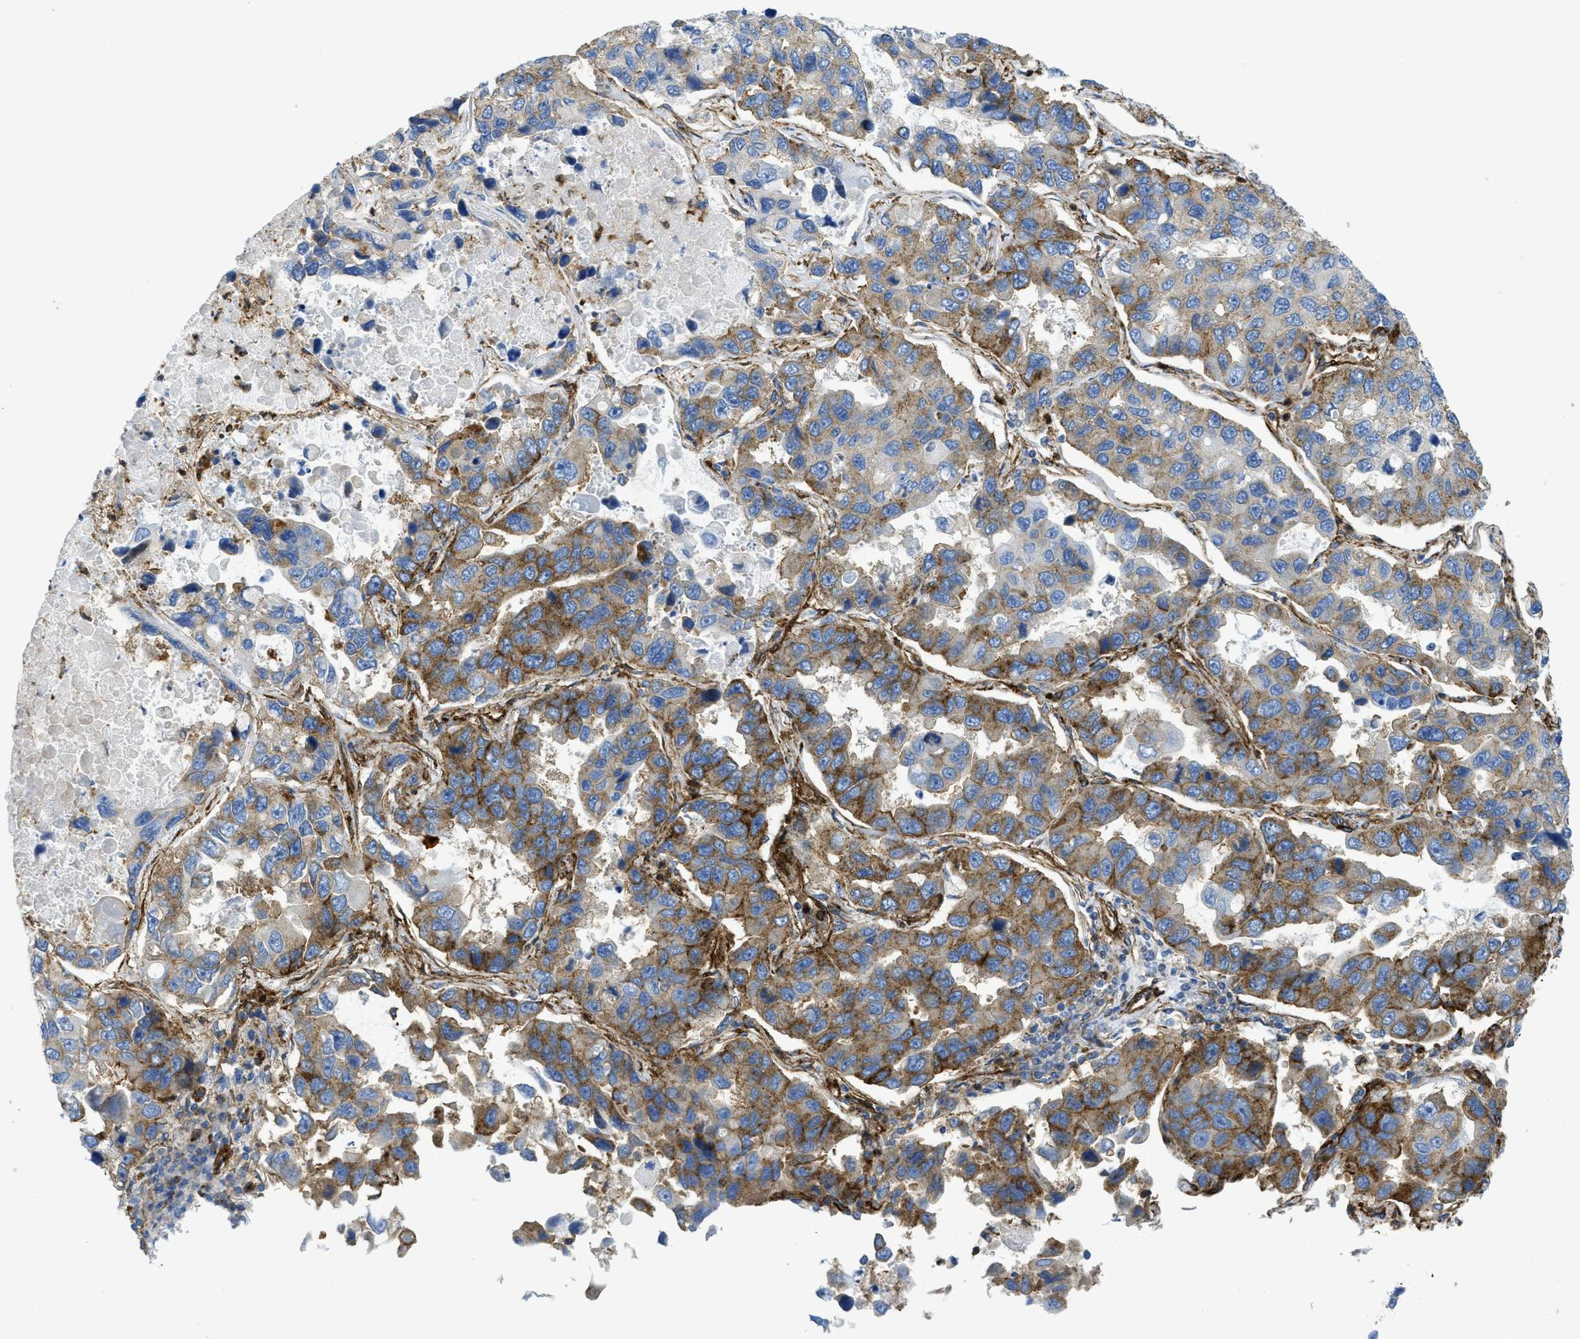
{"staining": {"intensity": "moderate", "quantity": "25%-75%", "location": "cytoplasmic/membranous"}, "tissue": "lung cancer", "cell_type": "Tumor cells", "image_type": "cancer", "snomed": [{"axis": "morphology", "description": "Adenocarcinoma, NOS"}, {"axis": "topography", "description": "Lung"}], "caption": "Moderate cytoplasmic/membranous protein staining is appreciated in about 25%-75% of tumor cells in lung cancer.", "gene": "HIP1", "patient": {"sex": "male", "age": 64}}